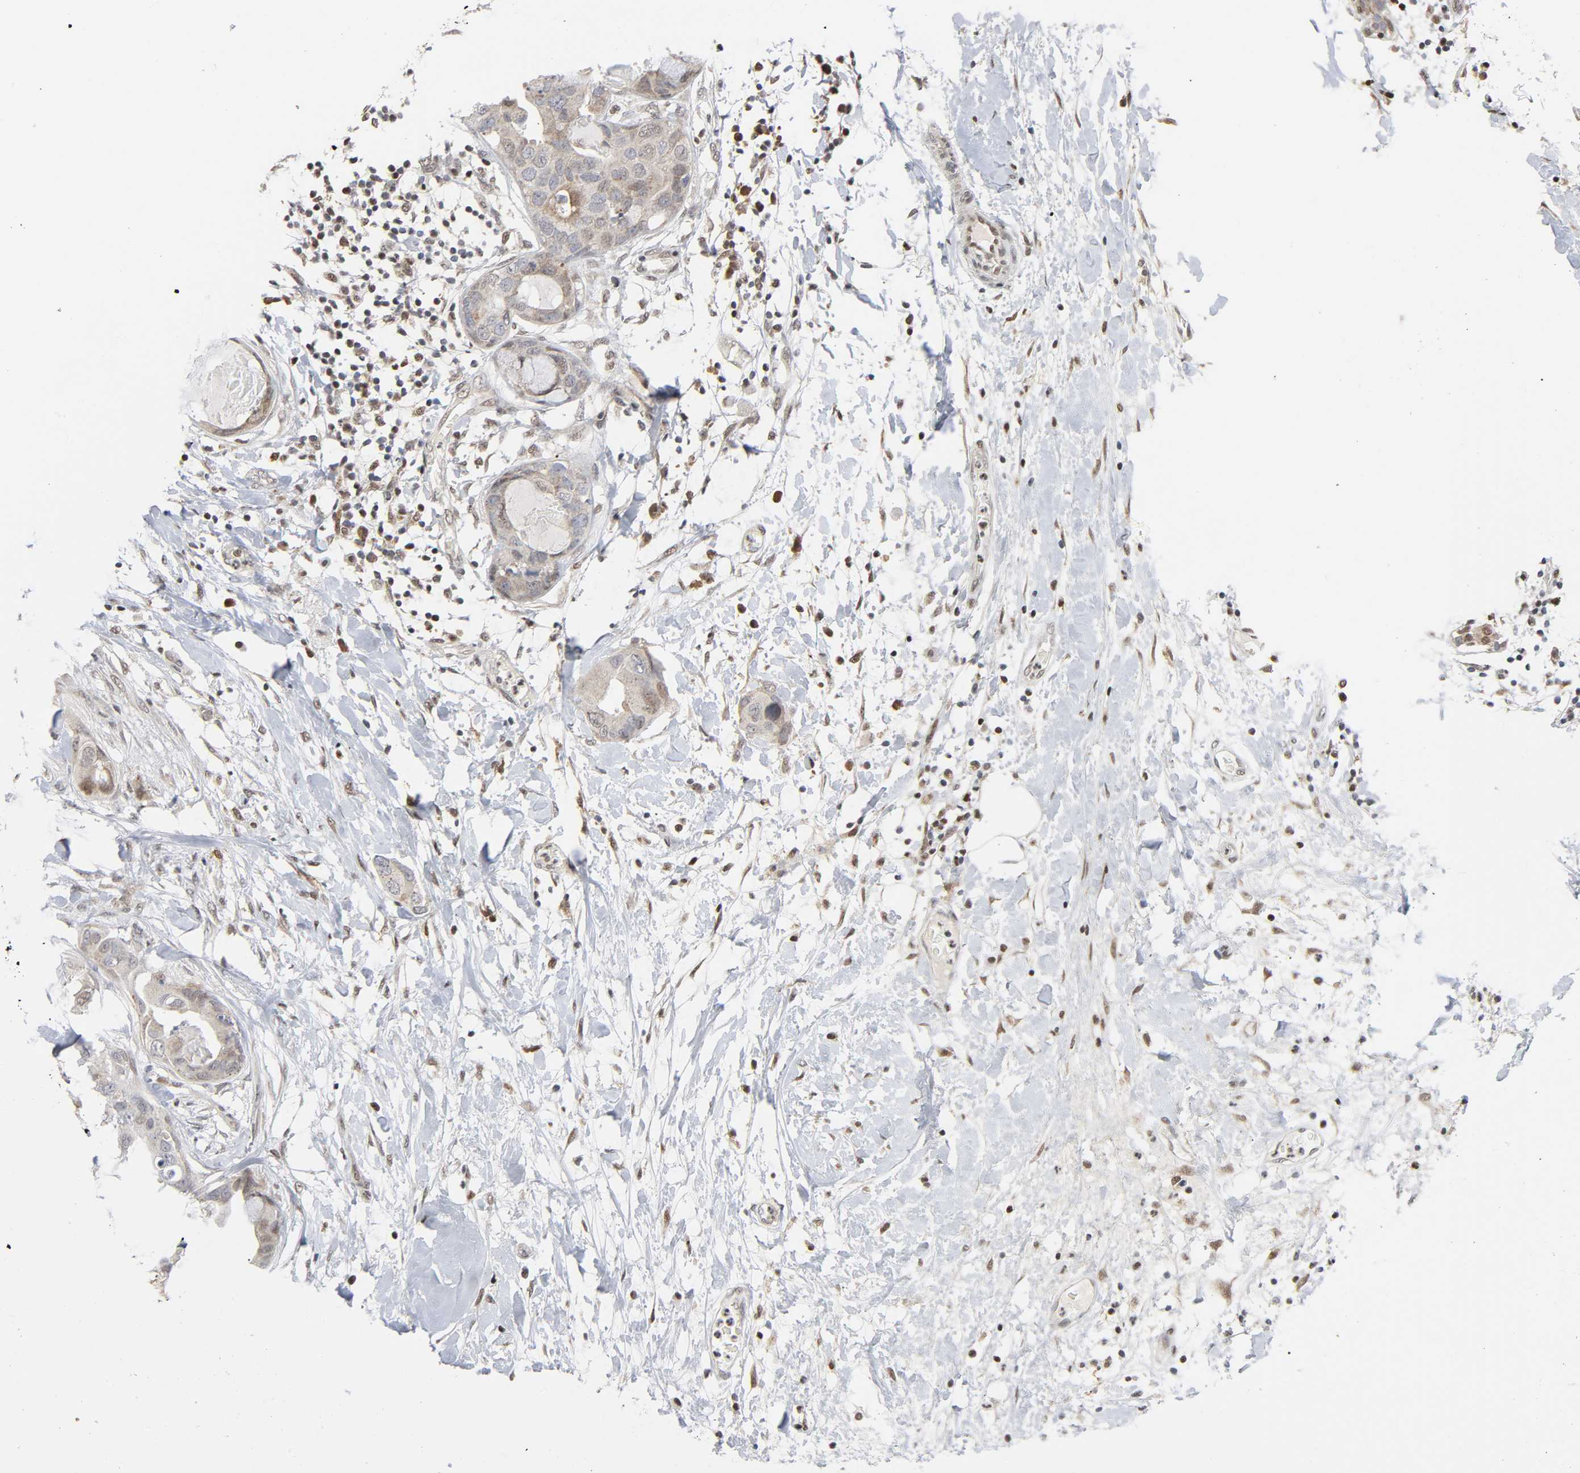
{"staining": {"intensity": "weak", "quantity": "25%-75%", "location": "cytoplasmic/membranous,nuclear"}, "tissue": "breast cancer", "cell_type": "Tumor cells", "image_type": "cancer", "snomed": [{"axis": "morphology", "description": "Duct carcinoma"}, {"axis": "topography", "description": "Breast"}], "caption": "Infiltrating ductal carcinoma (breast) stained for a protein demonstrates weak cytoplasmic/membranous and nuclear positivity in tumor cells.", "gene": "KAT2B", "patient": {"sex": "female", "age": 40}}